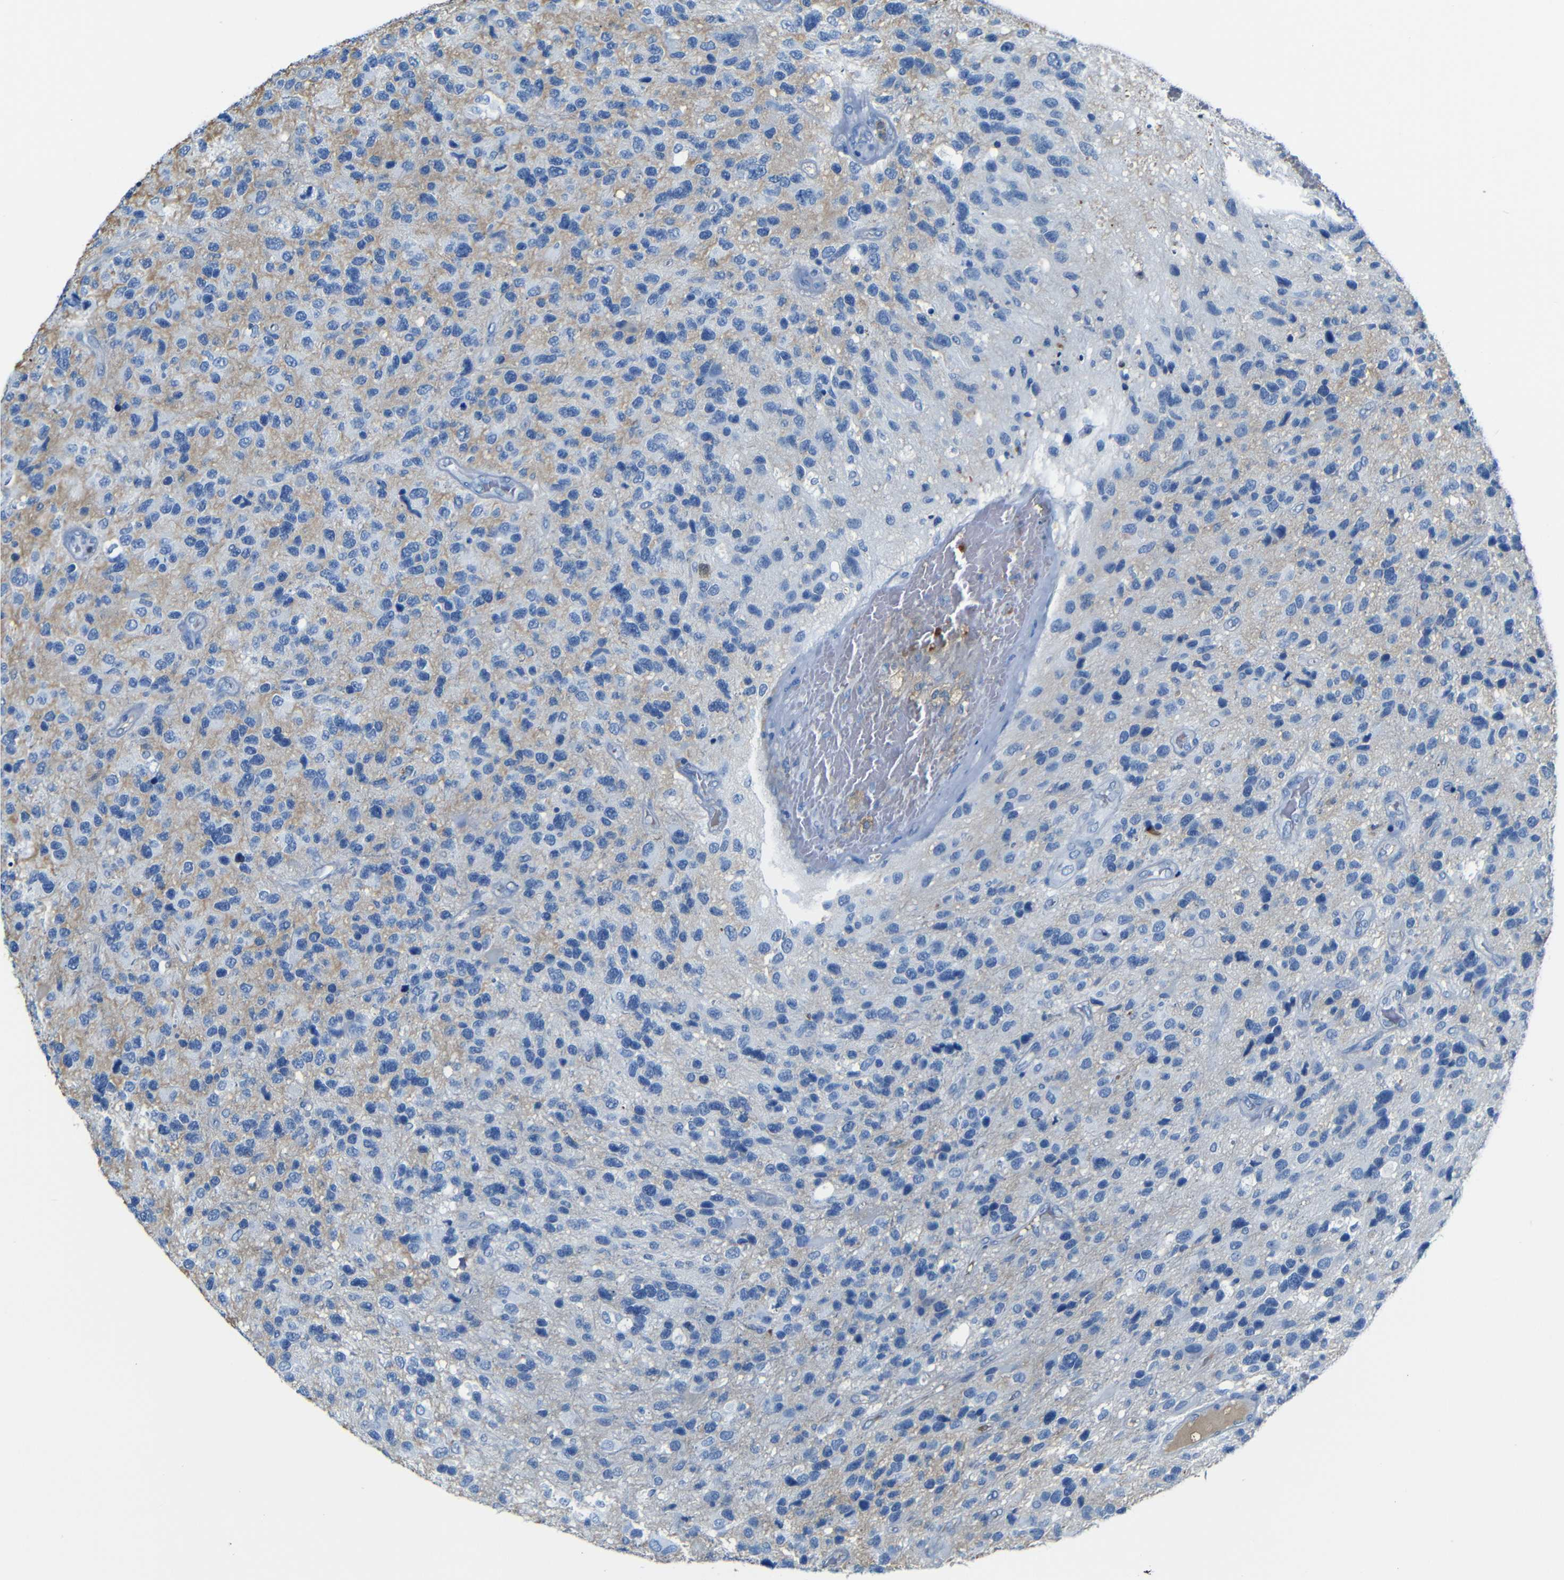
{"staining": {"intensity": "negative", "quantity": "none", "location": "none"}, "tissue": "glioma", "cell_type": "Tumor cells", "image_type": "cancer", "snomed": [{"axis": "morphology", "description": "Glioma, malignant, High grade"}, {"axis": "topography", "description": "Brain"}], "caption": "Human glioma stained for a protein using IHC demonstrates no staining in tumor cells.", "gene": "SERPINA1", "patient": {"sex": "female", "age": 58}}